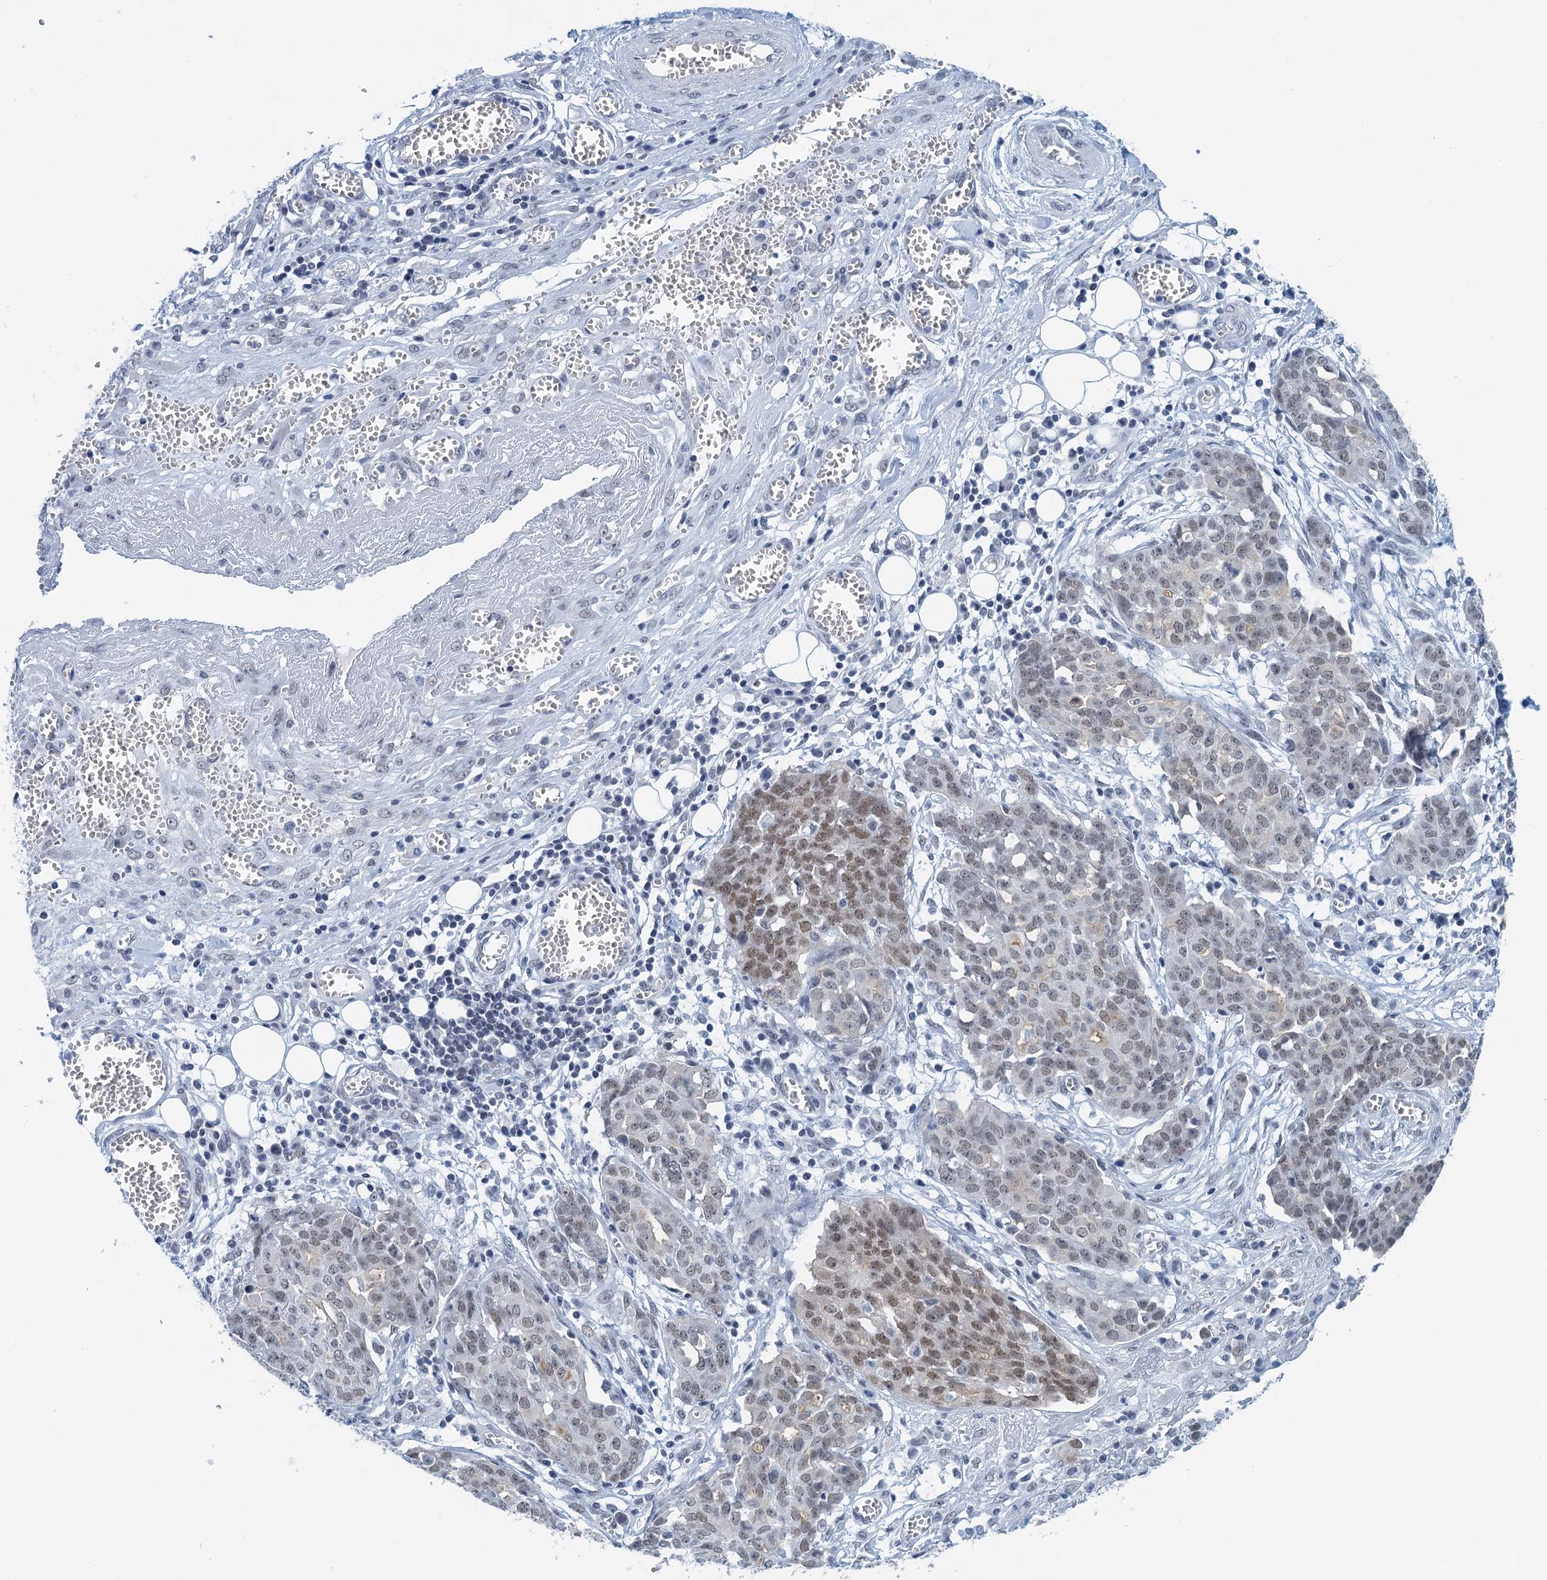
{"staining": {"intensity": "moderate", "quantity": "<25%", "location": "nuclear"}, "tissue": "ovarian cancer", "cell_type": "Tumor cells", "image_type": "cancer", "snomed": [{"axis": "morphology", "description": "Cystadenocarcinoma, serous, NOS"}, {"axis": "topography", "description": "Soft tissue"}, {"axis": "topography", "description": "Ovary"}], "caption": "DAB immunohistochemical staining of human ovarian cancer (serous cystadenocarcinoma) reveals moderate nuclear protein staining in about <25% of tumor cells.", "gene": "EPS8L1", "patient": {"sex": "female", "age": 57}}